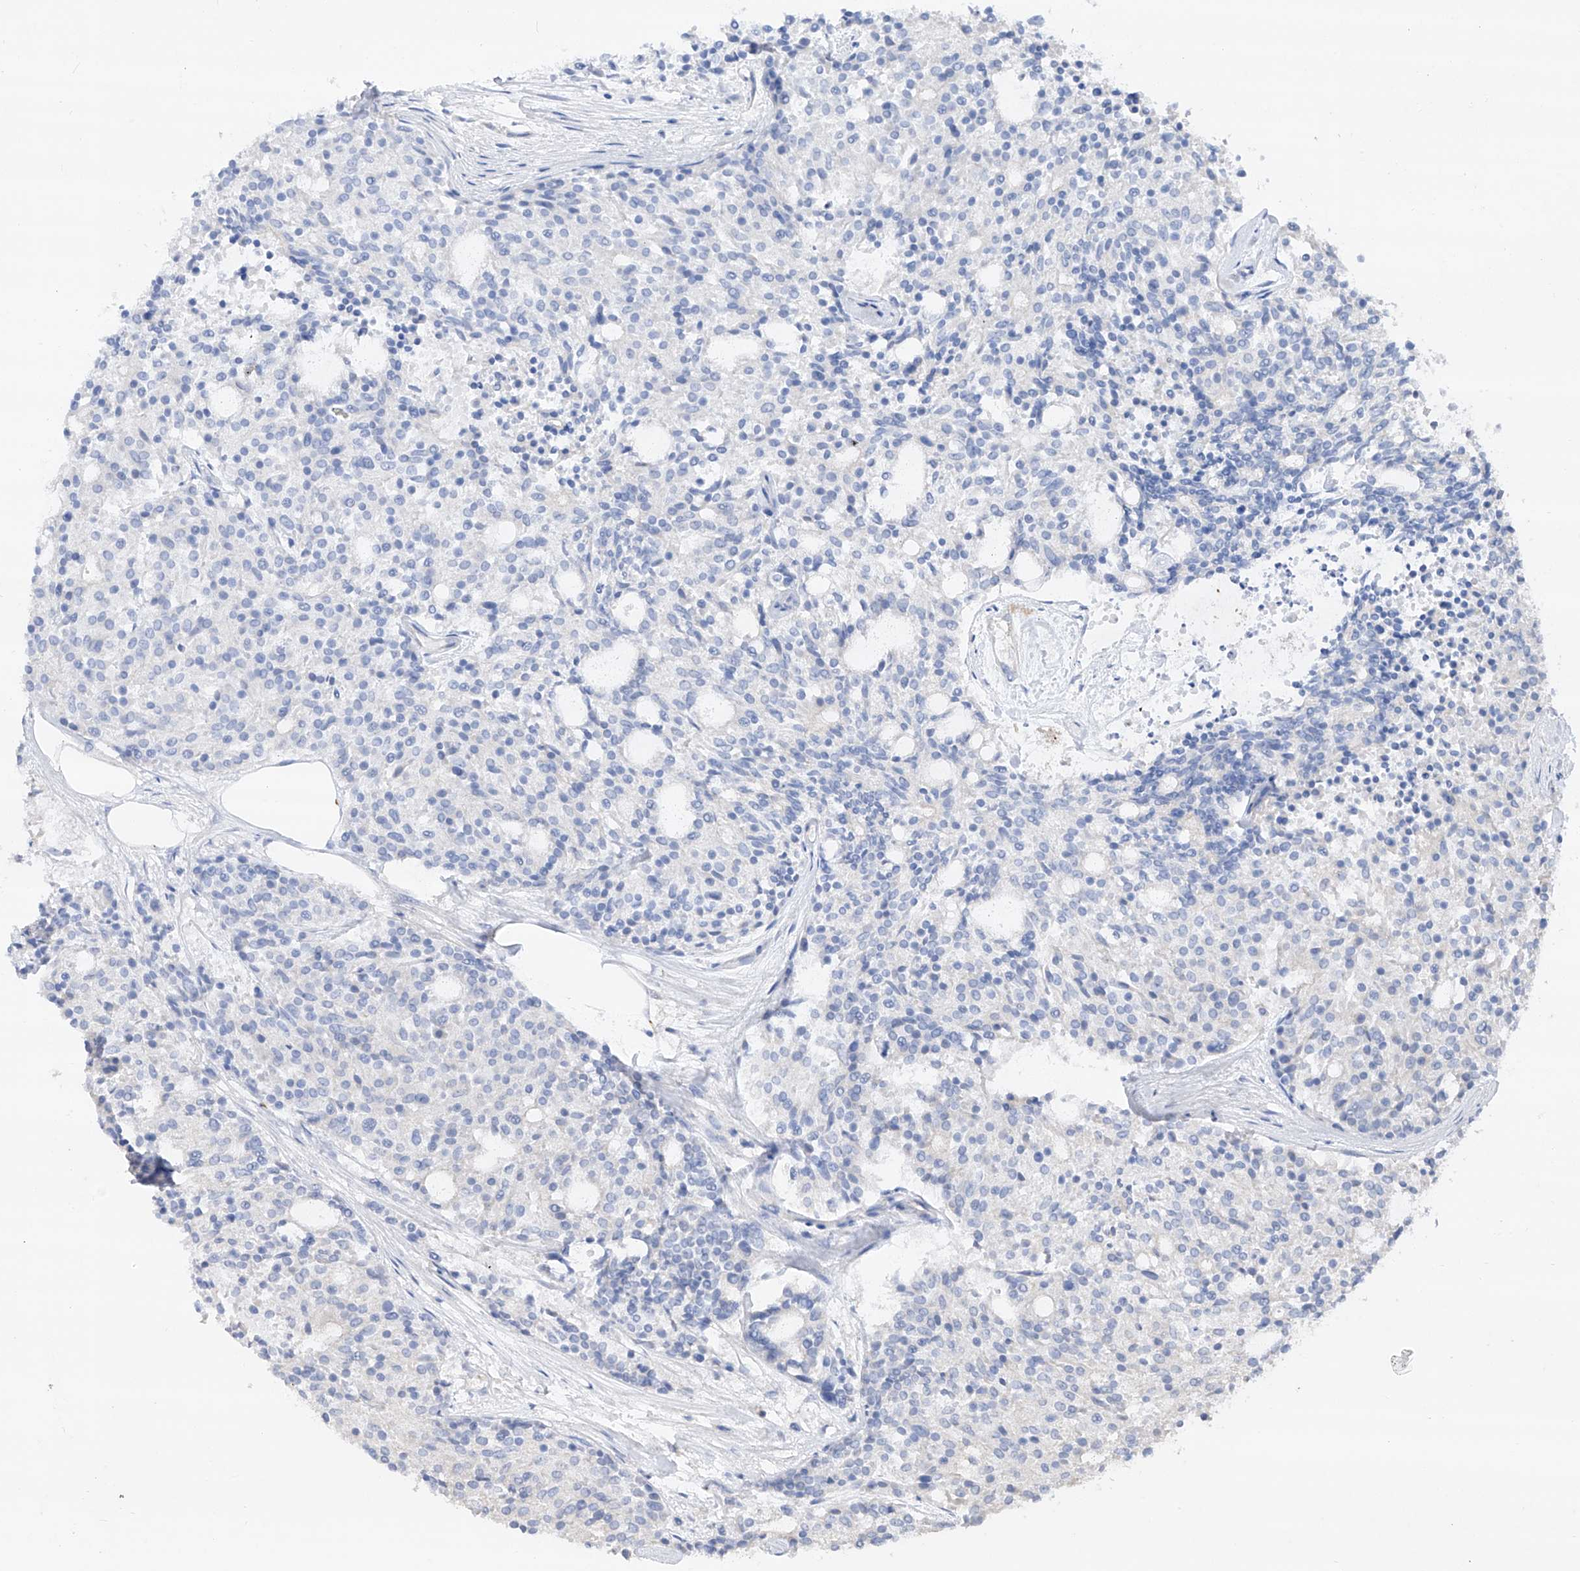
{"staining": {"intensity": "negative", "quantity": "none", "location": "none"}, "tissue": "carcinoid", "cell_type": "Tumor cells", "image_type": "cancer", "snomed": [{"axis": "morphology", "description": "Carcinoid, malignant, NOS"}, {"axis": "topography", "description": "Pancreas"}], "caption": "IHC of human carcinoid exhibits no positivity in tumor cells.", "gene": "EDN1", "patient": {"sex": "female", "age": 54}}